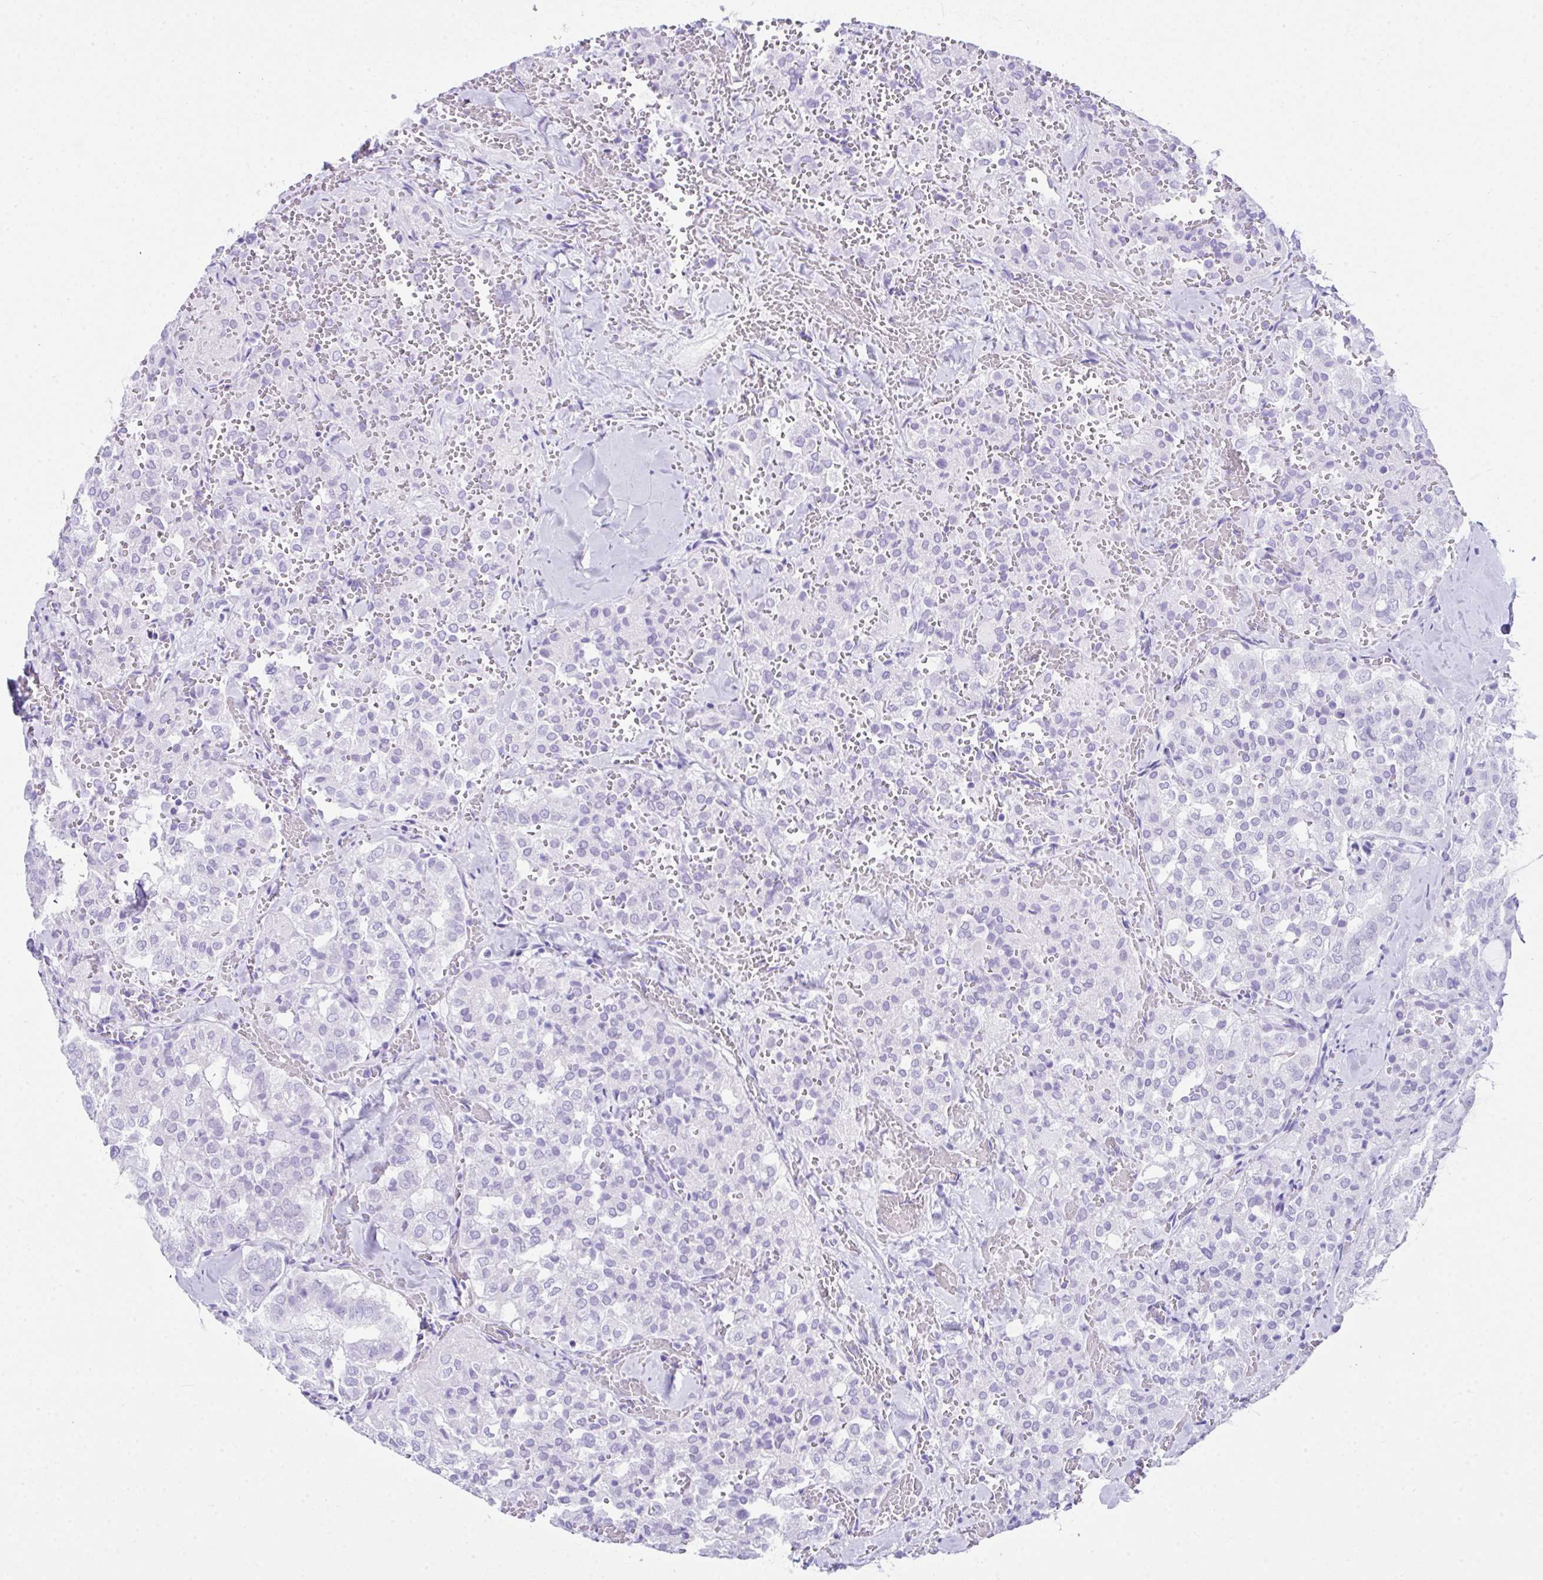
{"staining": {"intensity": "negative", "quantity": "none", "location": "none"}, "tissue": "thyroid cancer", "cell_type": "Tumor cells", "image_type": "cancer", "snomed": [{"axis": "morphology", "description": "Follicular adenoma carcinoma, NOS"}, {"axis": "topography", "description": "Thyroid gland"}], "caption": "Protein analysis of thyroid follicular adenoma carcinoma exhibits no significant positivity in tumor cells. (Stains: DAB immunohistochemistry with hematoxylin counter stain, Microscopy: brightfield microscopy at high magnification).", "gene": "LGALS4", "patient": {"sex": "male", "age": 75}}